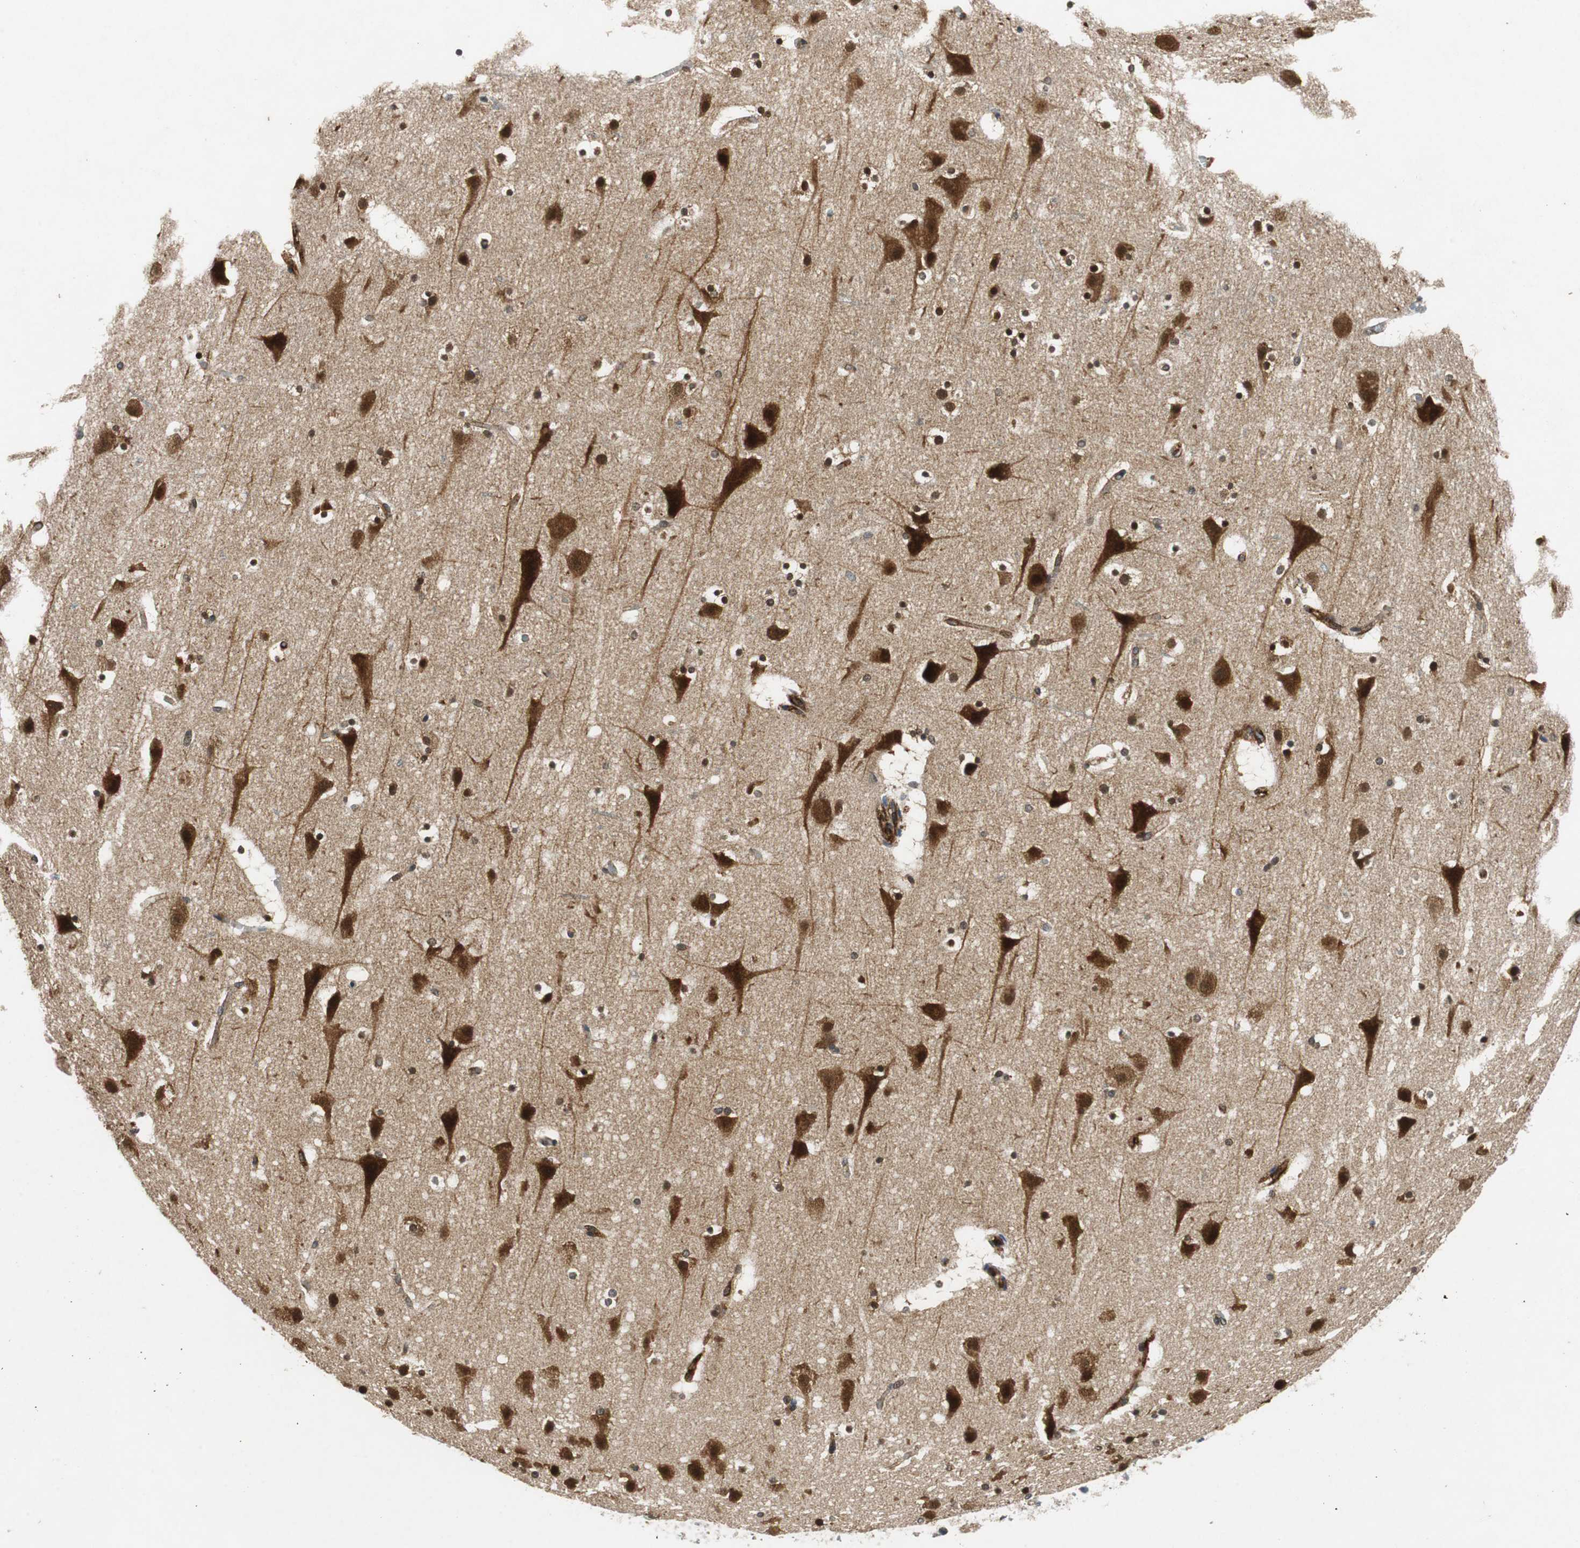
{"staining": {"intensity": "moderate", "quantity": "25%-75%", "location": "cytoplasmic/membranous"}, "tissue": "cerebral cortex", "cell_type": "Endothelial cells", "image_type": "normal", "snomed": [{"axis": "morphology", "description": "Normal tissue, NOS"}, {"axis": "topography", "description": "Cerebral cortex"}], "caption": "IHC histopathology image of benign cerebral cortex: cerebral cortex stained using immunohistochemistry (IHC) demonstrates medium levels of moderate protein expression localized specifically in the cytoplasmic/membranous of endothelial cells, appearing as a cytoplasmic/membranous brown color.", "gene": "ISCU", "patient": {"sex": "male", "age": 45}}